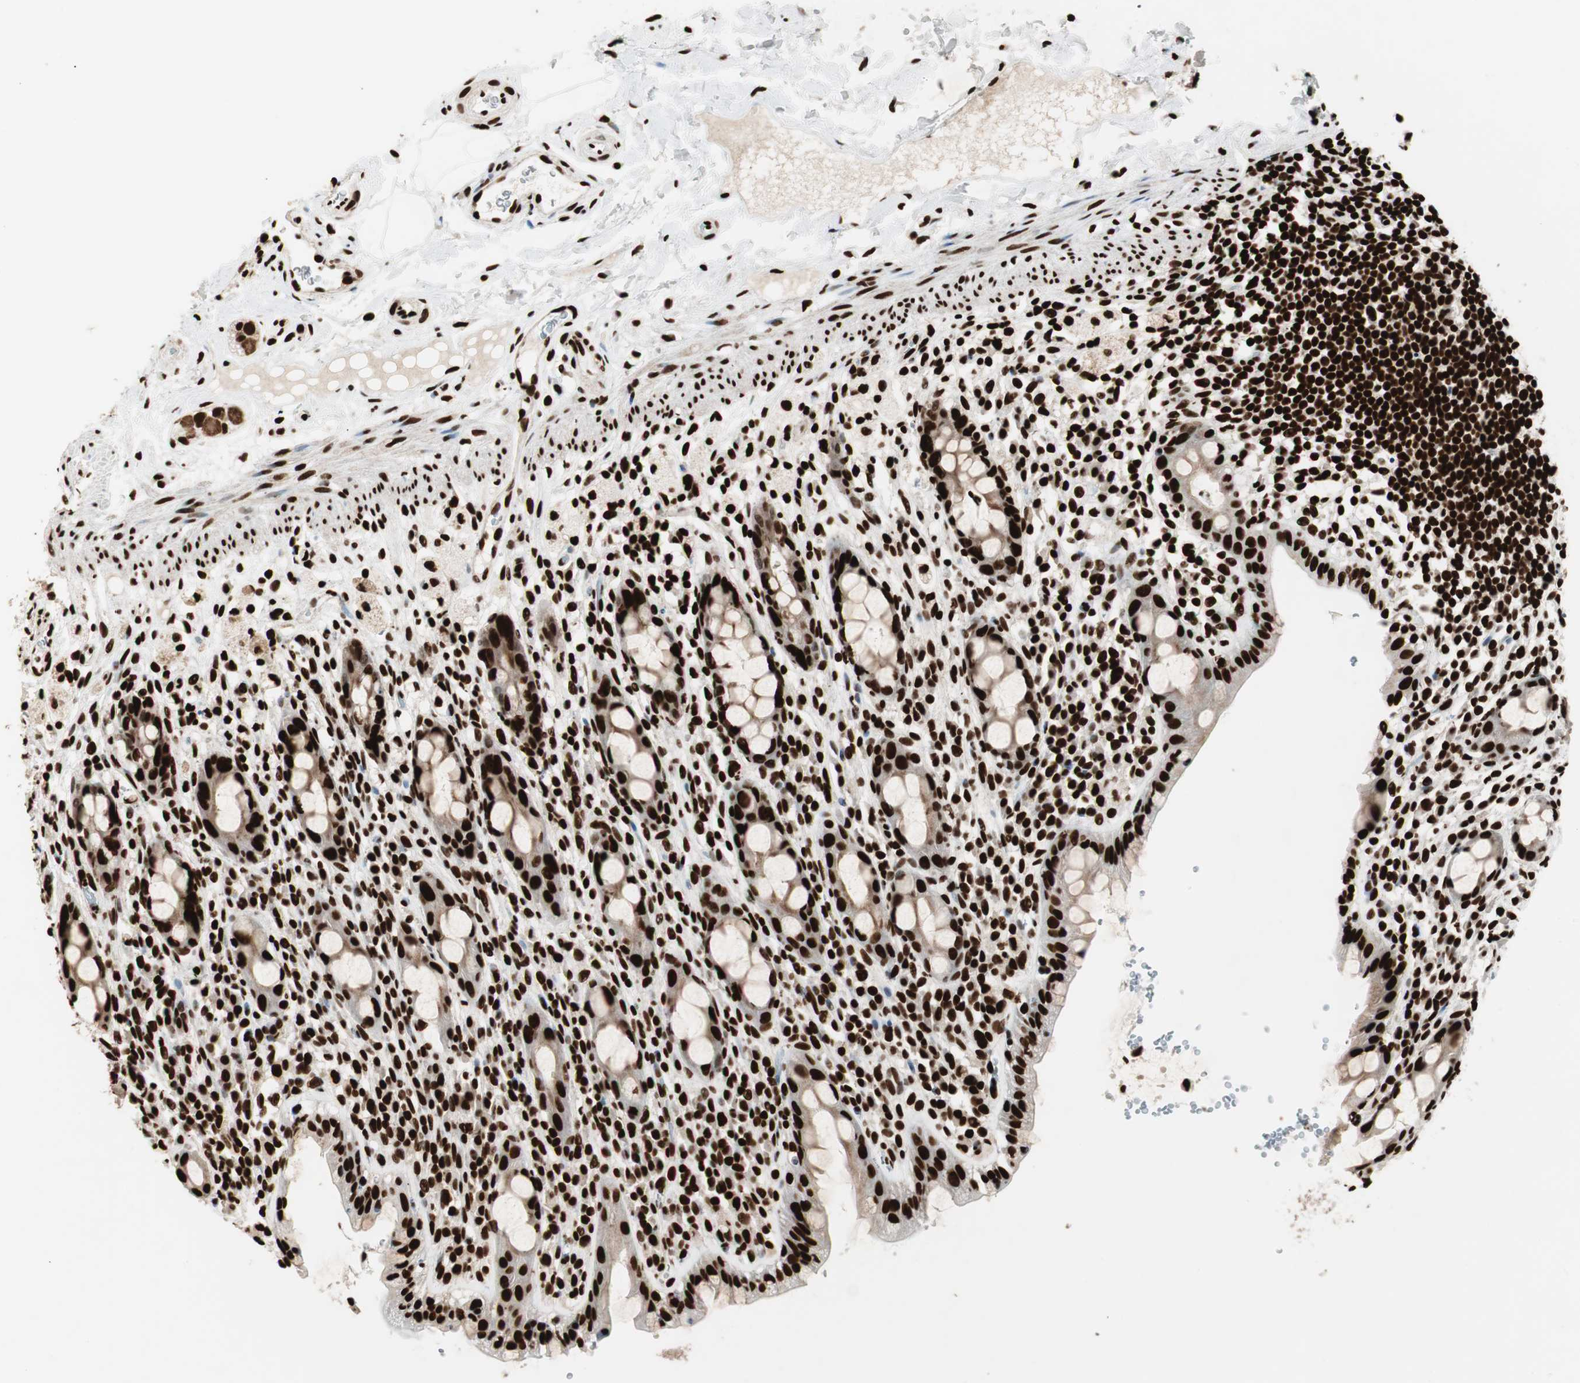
{"staining": {"intensity": "strong", "quantity": ">75%", "location": "cytoplasmic/membranous,nuclear"}, "tissue": "rectum", "cell_type": "Glandular cells", "image_type": "normal", "snomed": [{"axis": "morphology", "description": "Normal tissue, NOS"}, {"axis": "topography", "description": "Rectum"}], "caption": "About >75% of glandular cells in normal human rectum reveal strong cytoplasmic/membranous,nuclear protein positivity as visualized by brown immunohistochemical staining.", "gene": "MTA2", "patient": {"sex": "male", "age": 44}}